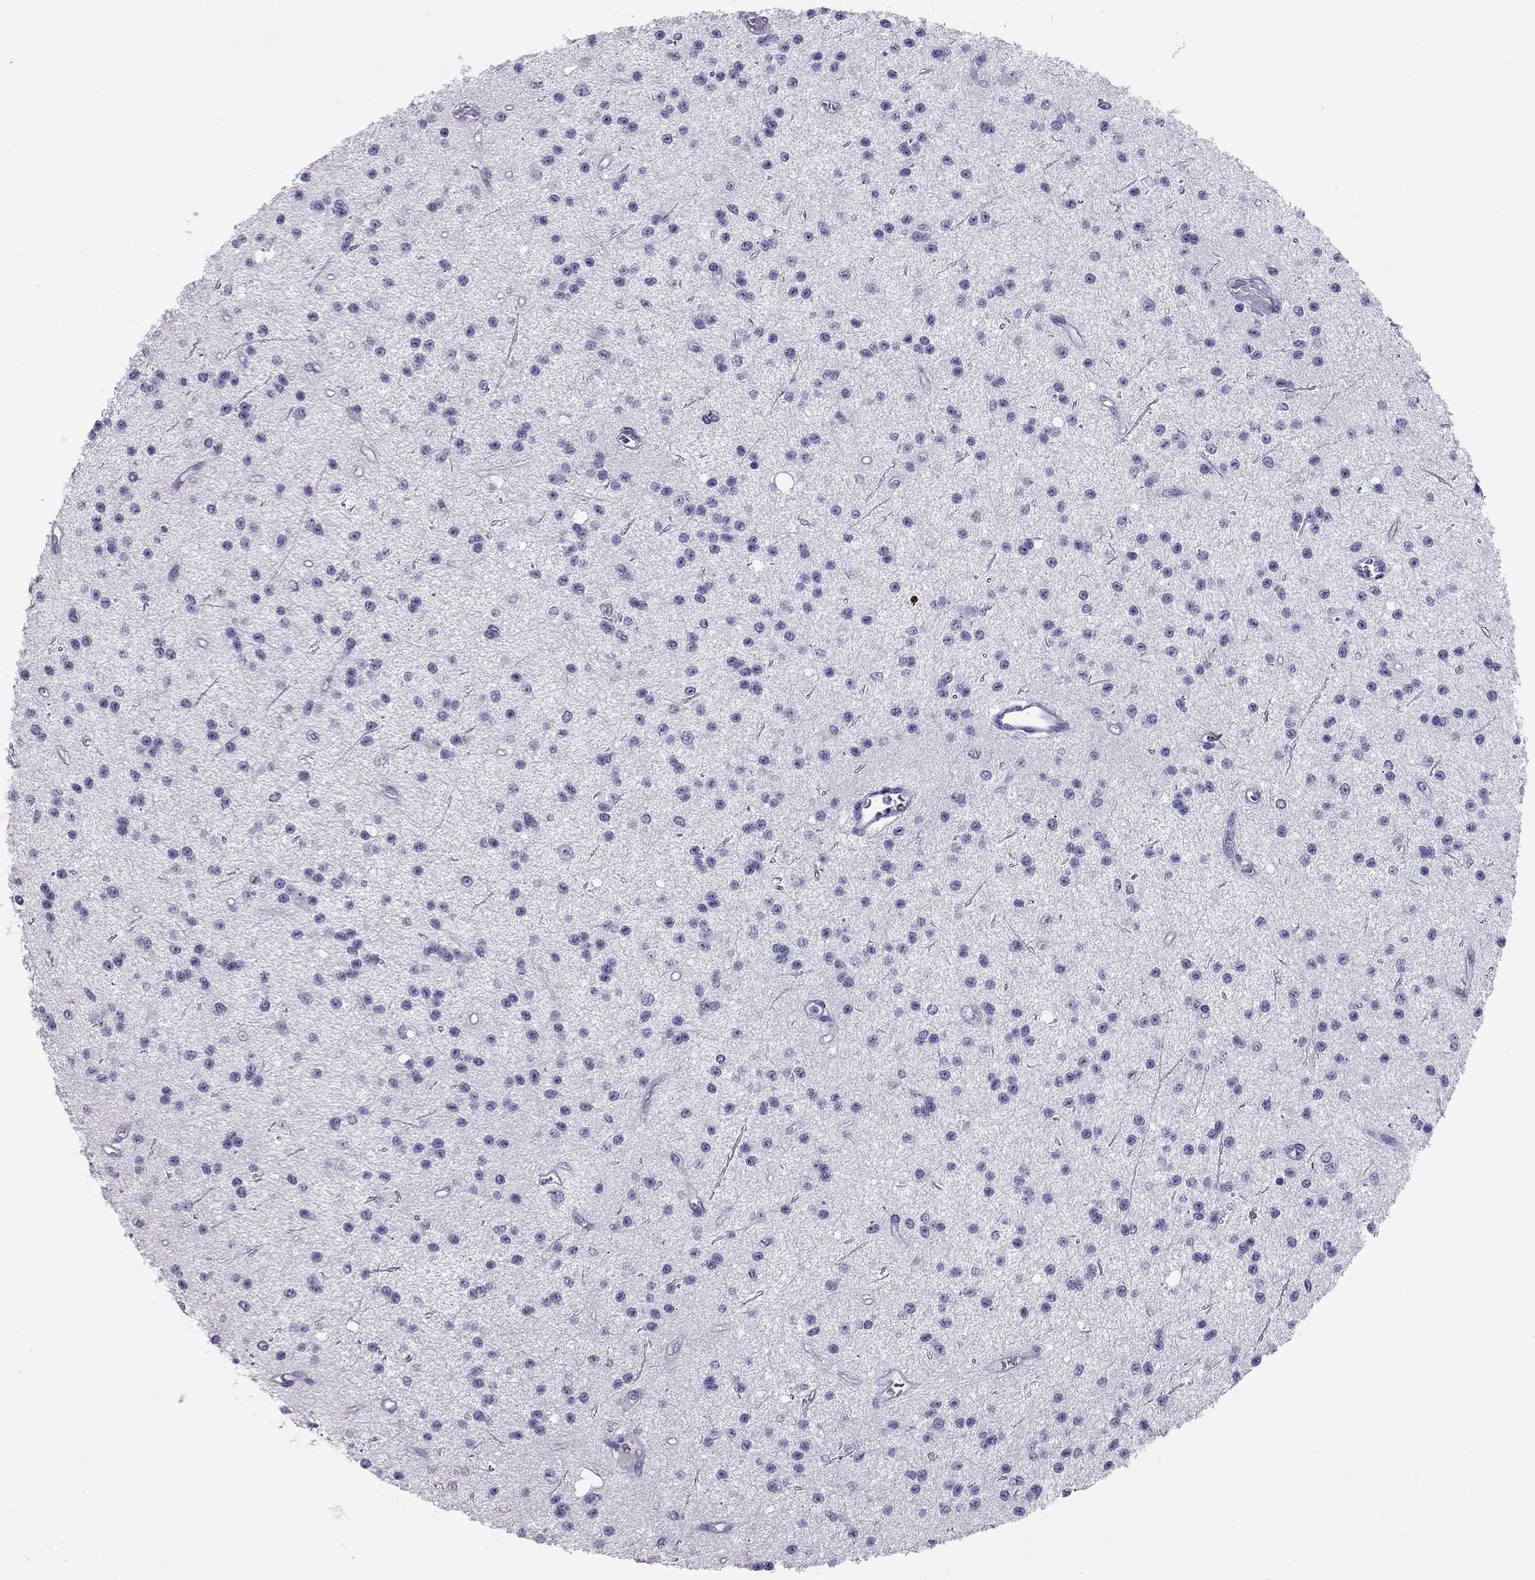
{"staining": {"intensity": "negative", "quantity": "none", "location": "none"}, "tissue": "glioma", "cell_type": "Tumor cells", "image_type": "cancer", "snomed": [{"axis": "morphology", "description": "Glioma, malignant, Low grade"}, {"axis": "topography", "description": "Brain"}], "caption": "Human glioma stained for a protein using IHC demonstrates no expression in tumor cells.", "gene": "KLRG1", "patient": {"sex": "male", "age": 27}}